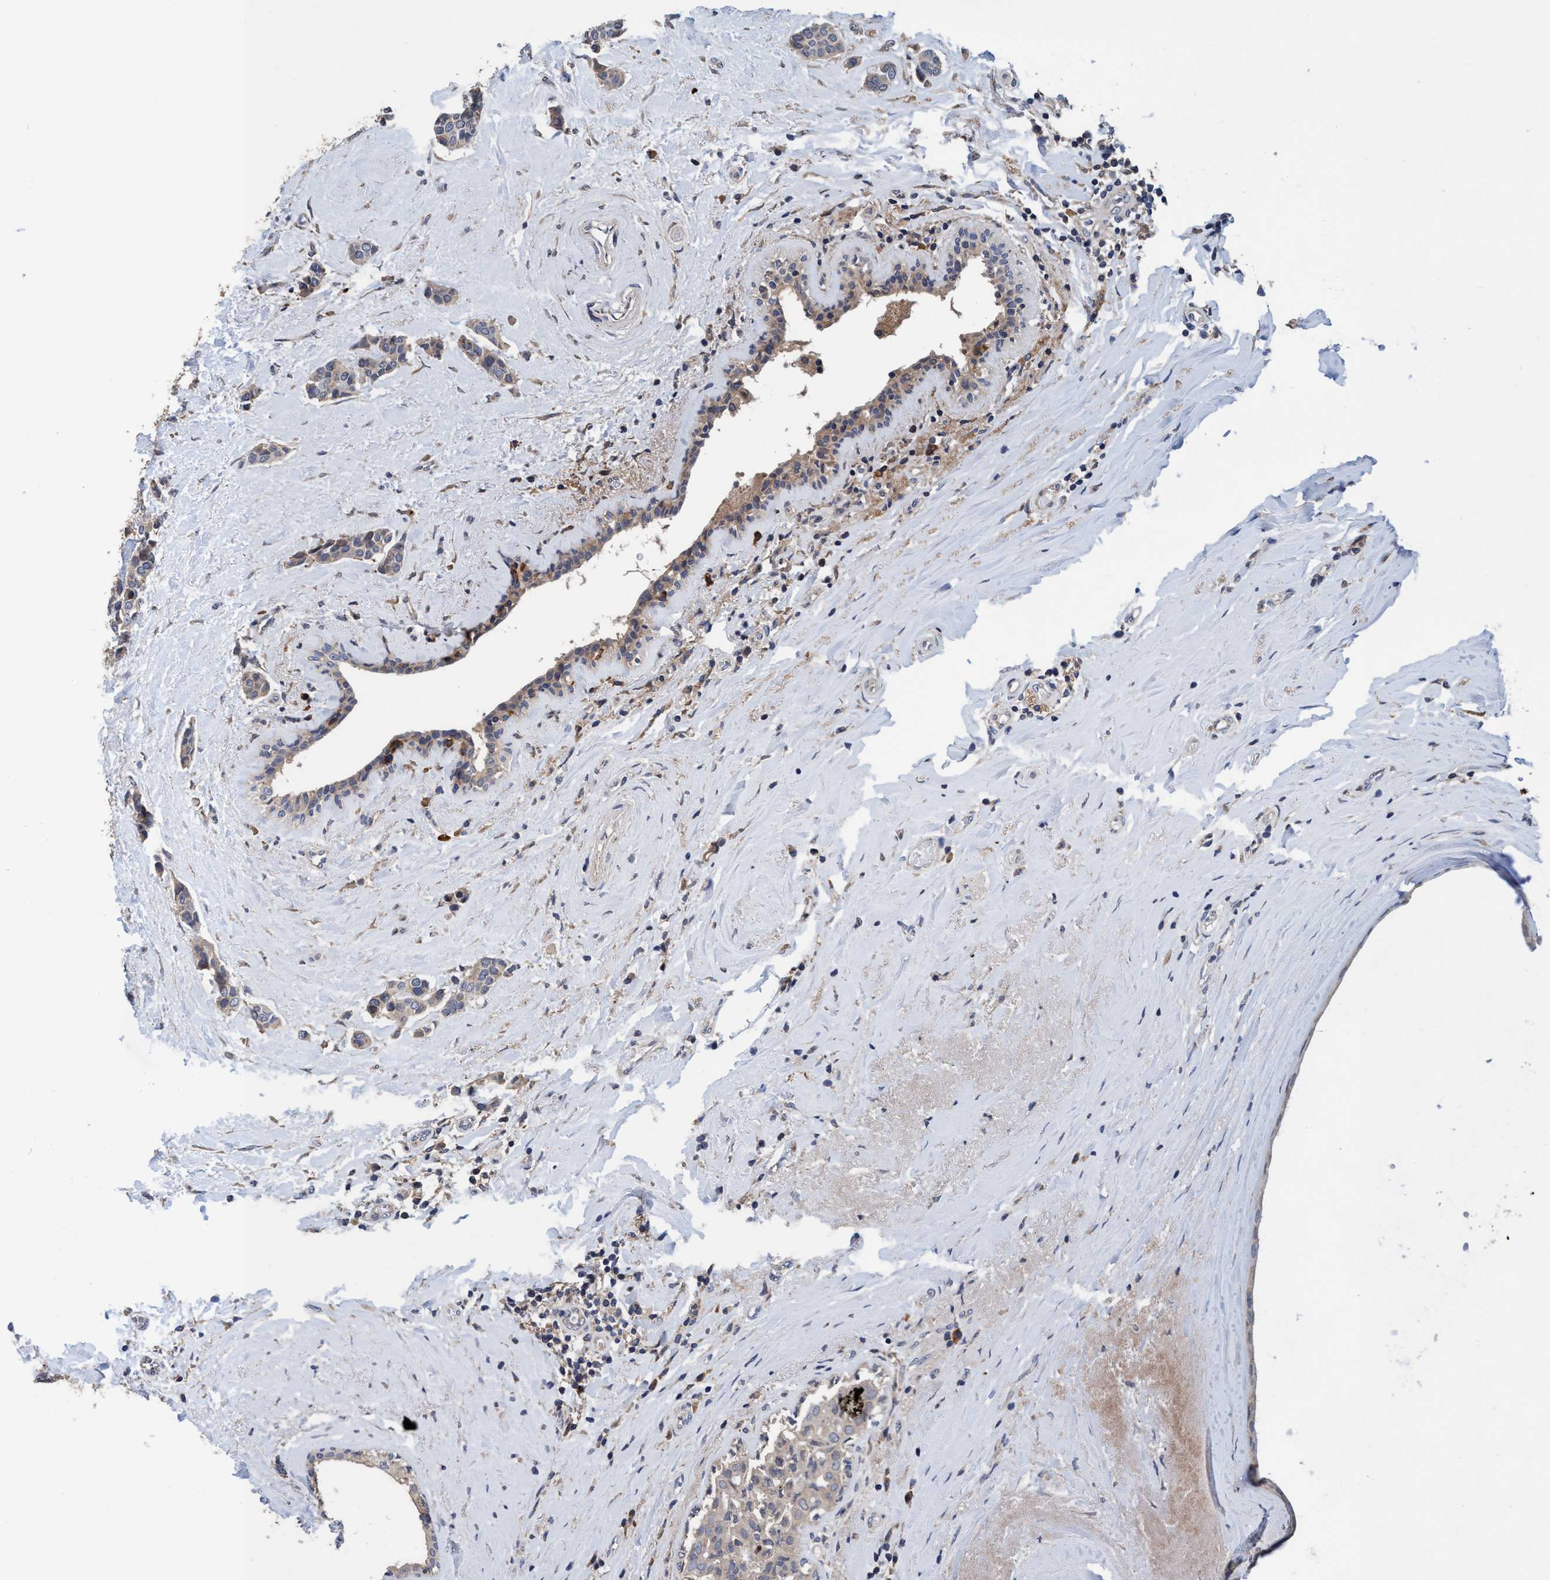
{"staining": {"intensity": "weak", "quantity": "<25%", "location": "cytoplasmic/membranous"}, "tissue": "breast cancer", "cell_type": "Tumor cells", "image_type": "cancer", "snomed": [{"axis": "morphology", "description": "Duct carcinoma"}, {"axis": "topography", "description": "Breast"}], "caption": "Immunohistochemistry micrograph of infiltrating ductal carcinoma (breast) stained for a protein (brown), which displays no positivity in tumor cells.", "gene": "CALCOCO2", "patient": {"sex": "female", "age": 55}}